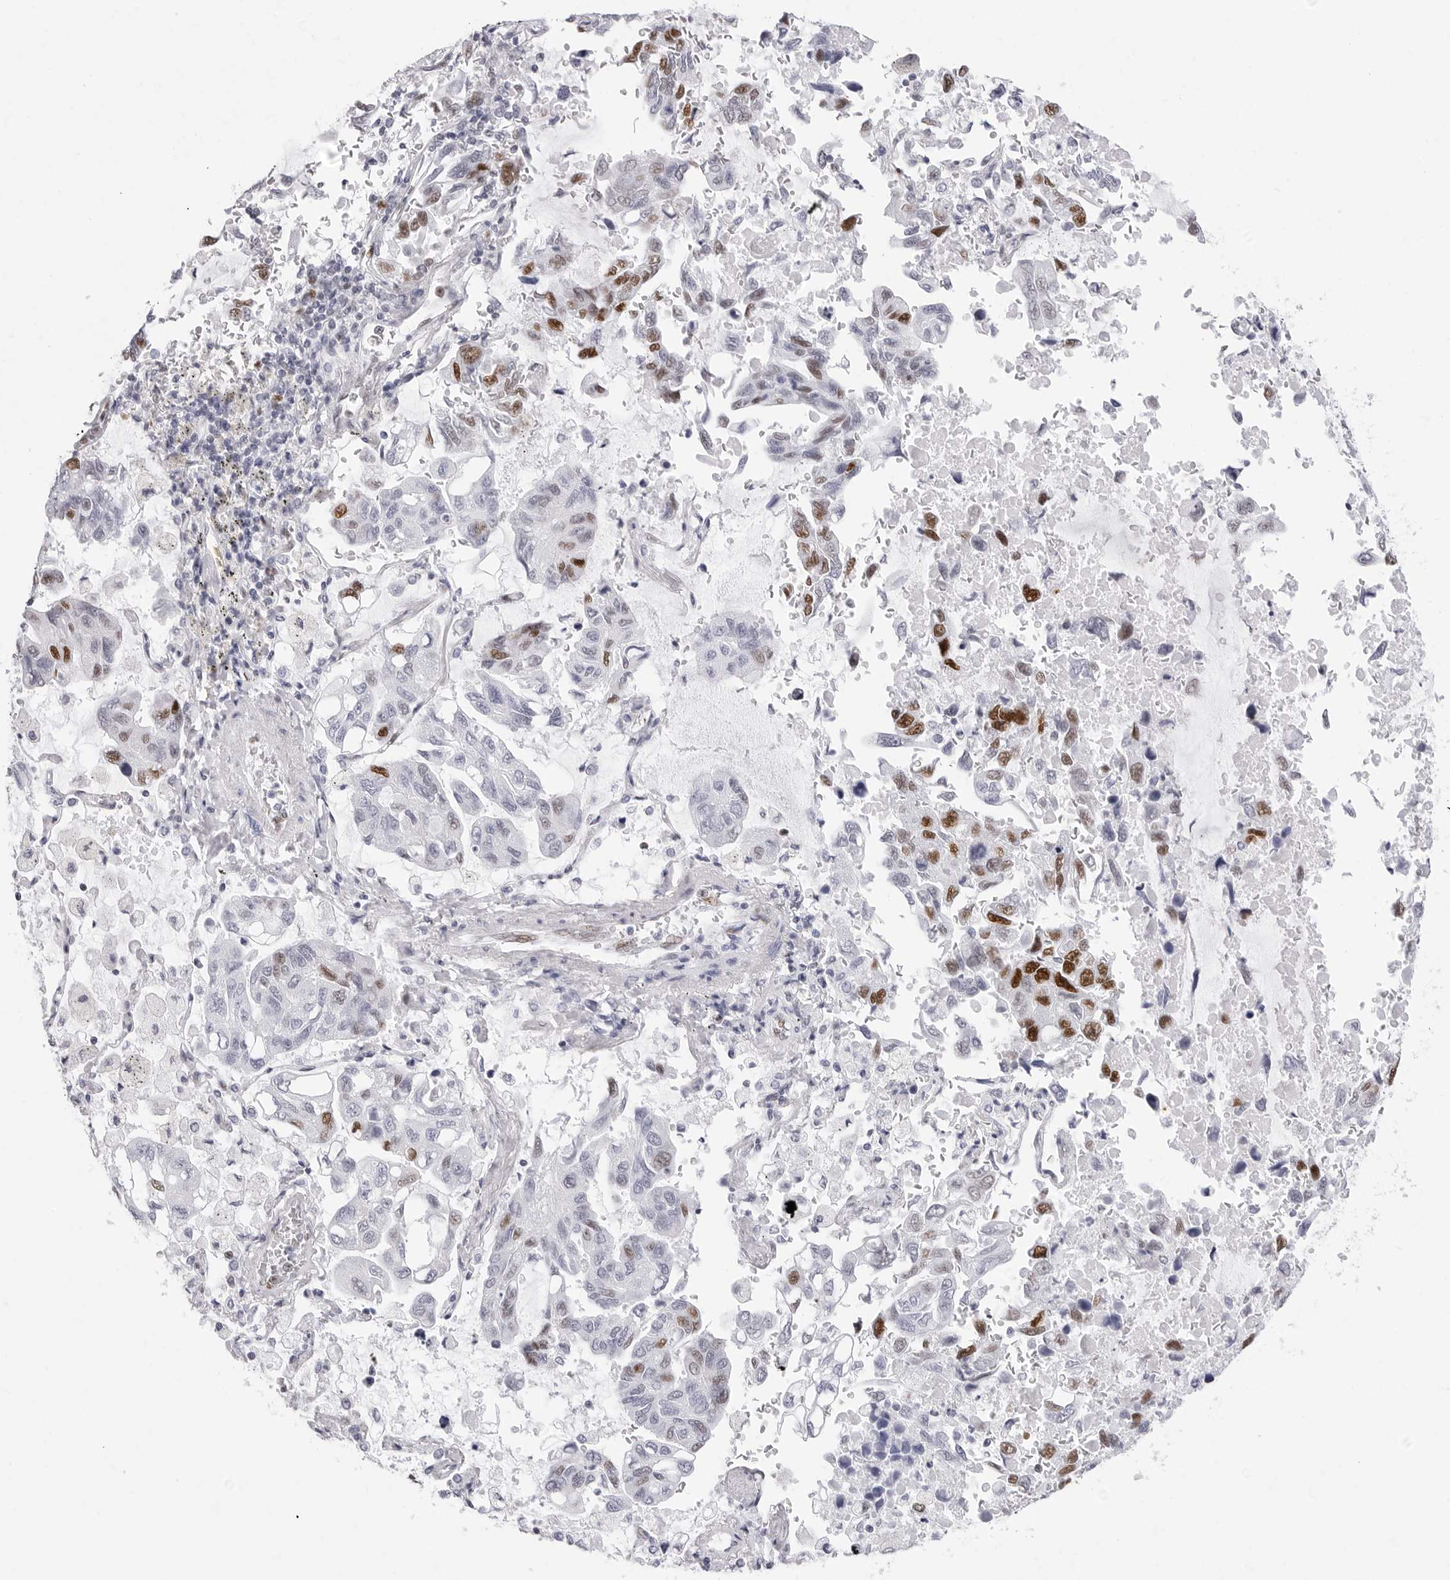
{"staining": {"intensity": "moderate", "quantity": "25%-75%", "location": "nuclear"}, "tissue": "lung cancer", "cell_type": "Tumor cells", "image_type": "cancer", "snomed": [{"axis": "morphology", "description": "Adenocarcinoma, NOS"}, {"axis": "topography", "description": "Lung"}], "caption": "Lung adenocarcinoma stained for a protein reveals moderate nuclear positivity in tumor cells.", "gene": "NASP", "patient": {"sex": "male", "age": 64}}